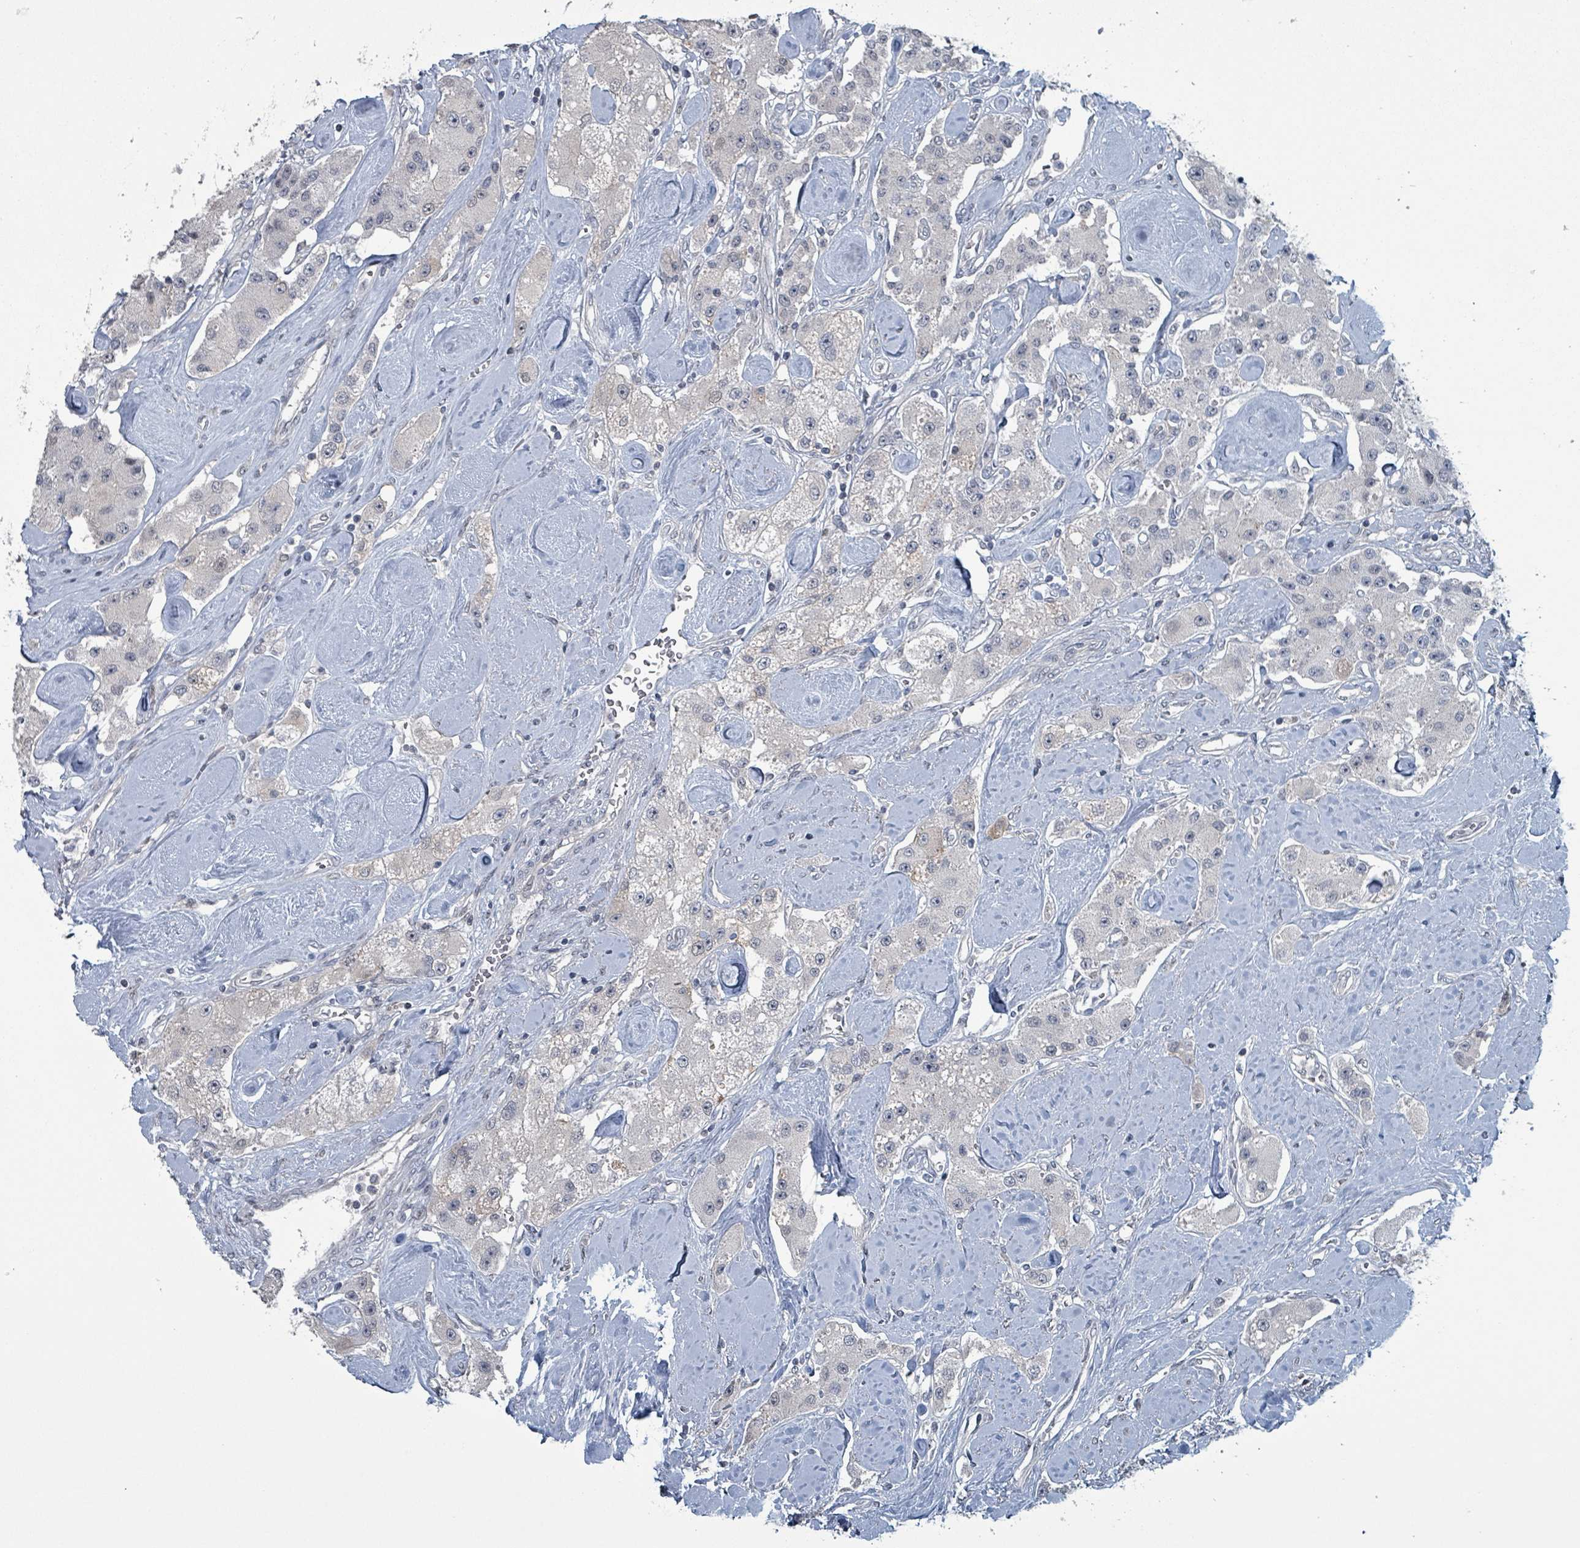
{"staining": {"intensity": "negative", "quantity": "none", "location": "none"}, "tissue": "carcinoid", "cell_type": "Tumor cells", "image_type": "cancer", "snomed": [{"axis": "morphology", "description": "Carcinoid, malignant, NOS"}, {"axis": "topography", "description": "Pancreas"}], "caption": "A histopathology image of malignant carcinoid stained for a protein reveals no brown staining in tumor cells. Brightfield microscopy of immunohistochemistry (IHC) stained with DAB (3,3'-diaminobenzidine) (brown) and hematoxylin (blue), captured at high magnification.", "gene": "BIVM", "patient": {"sex": "male", "age": 41}}